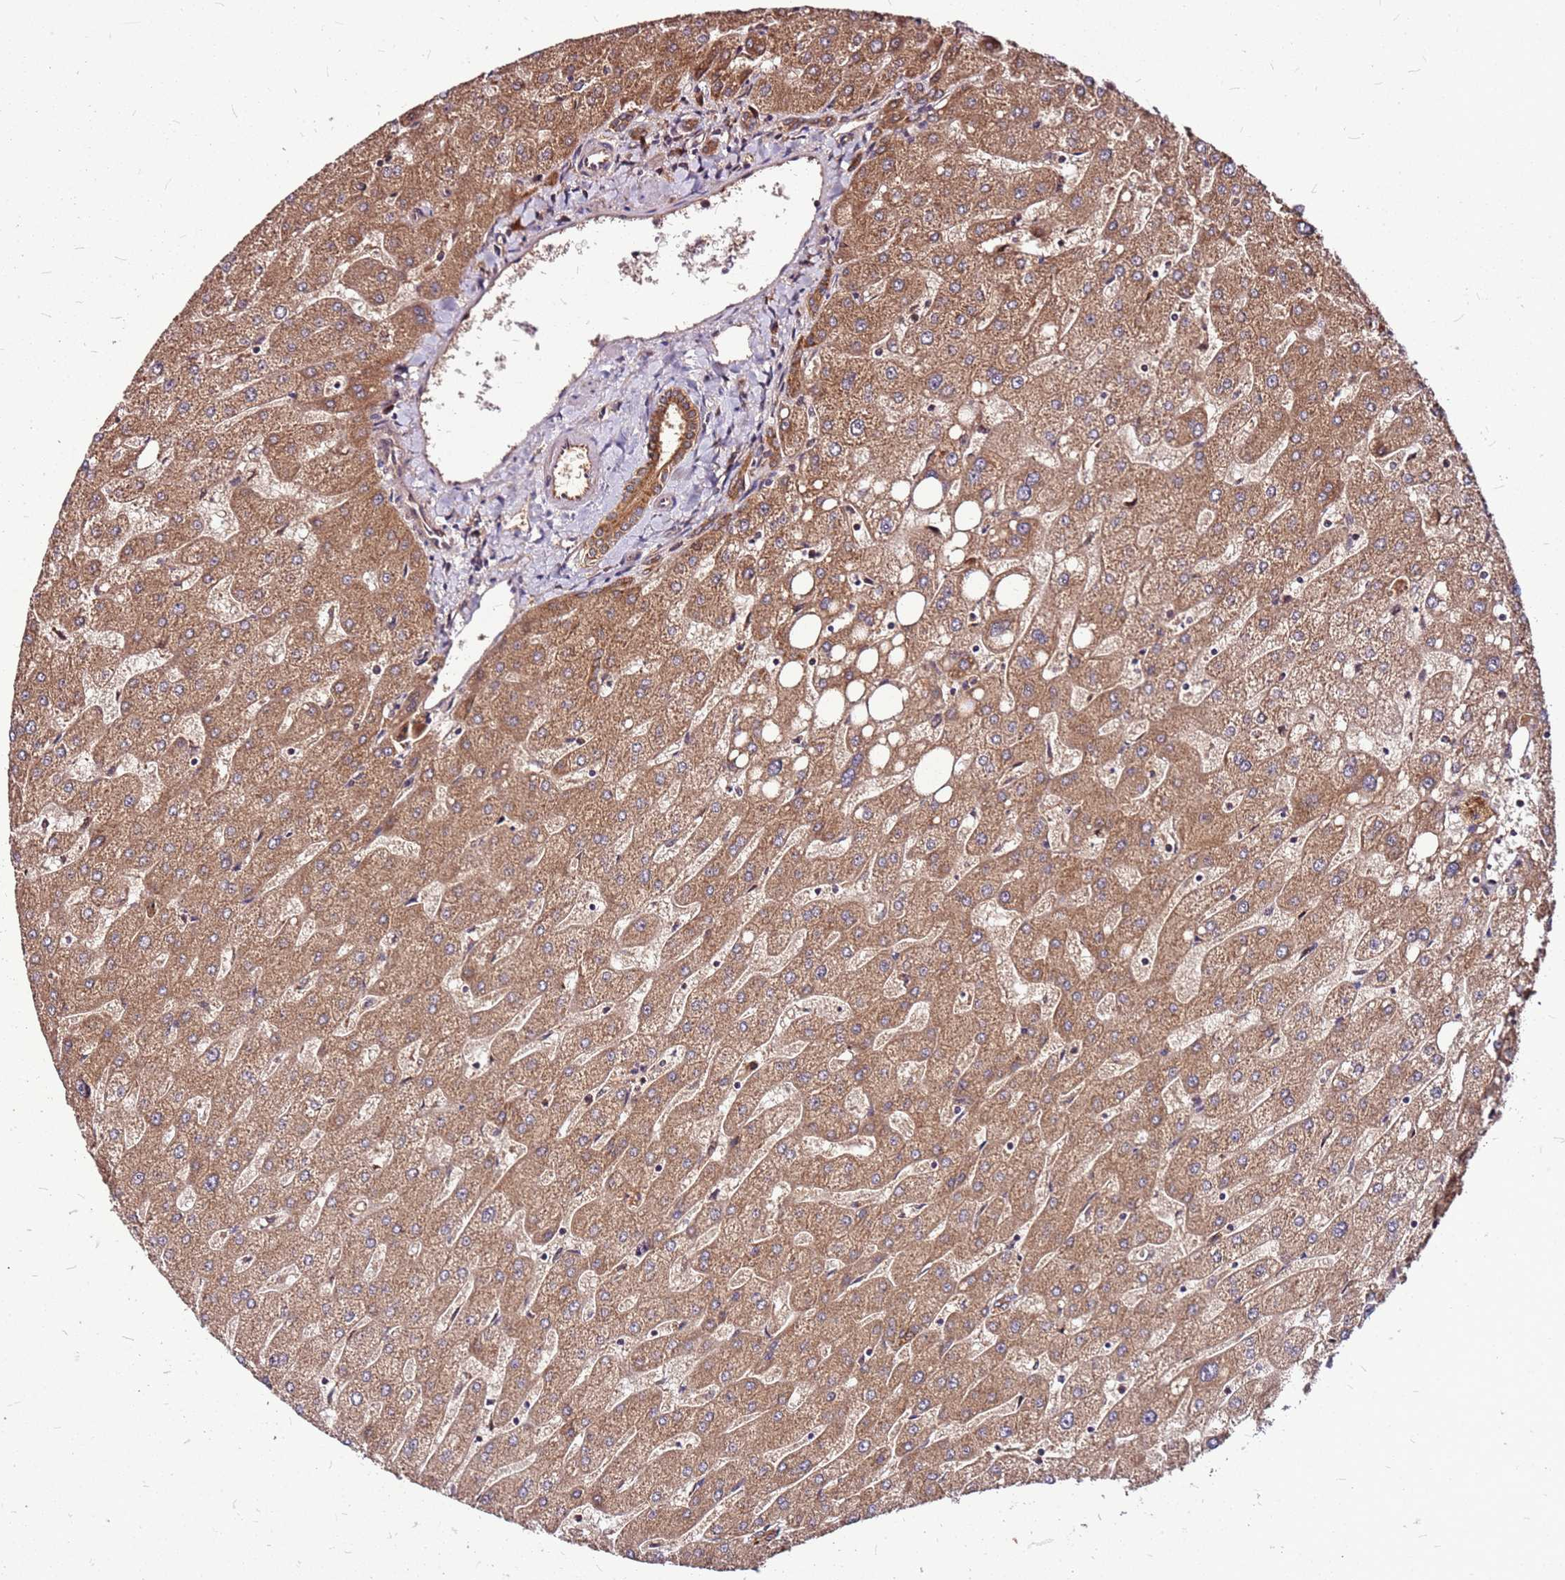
{"staining": {"intensity": "moderate", "quantity": ">75%", "location": "cytoplasmic/membranous"}, "tissue": "liver", "cell_type": "Cholangiocytes", "image_type": "normal", "snomed": [{"axis": "morphology", "description": "Normal tissue, NOS"}, {"axis": "topography", "description": "Liver"}], "caption": "Protein expression analysis of benign liver shows moderate cytoplasmic/membranous positivity in approximately >75% of cholangiocytes.", "gene": "LYPLAL1", "patient": {"sex": "male", "age": 67}}